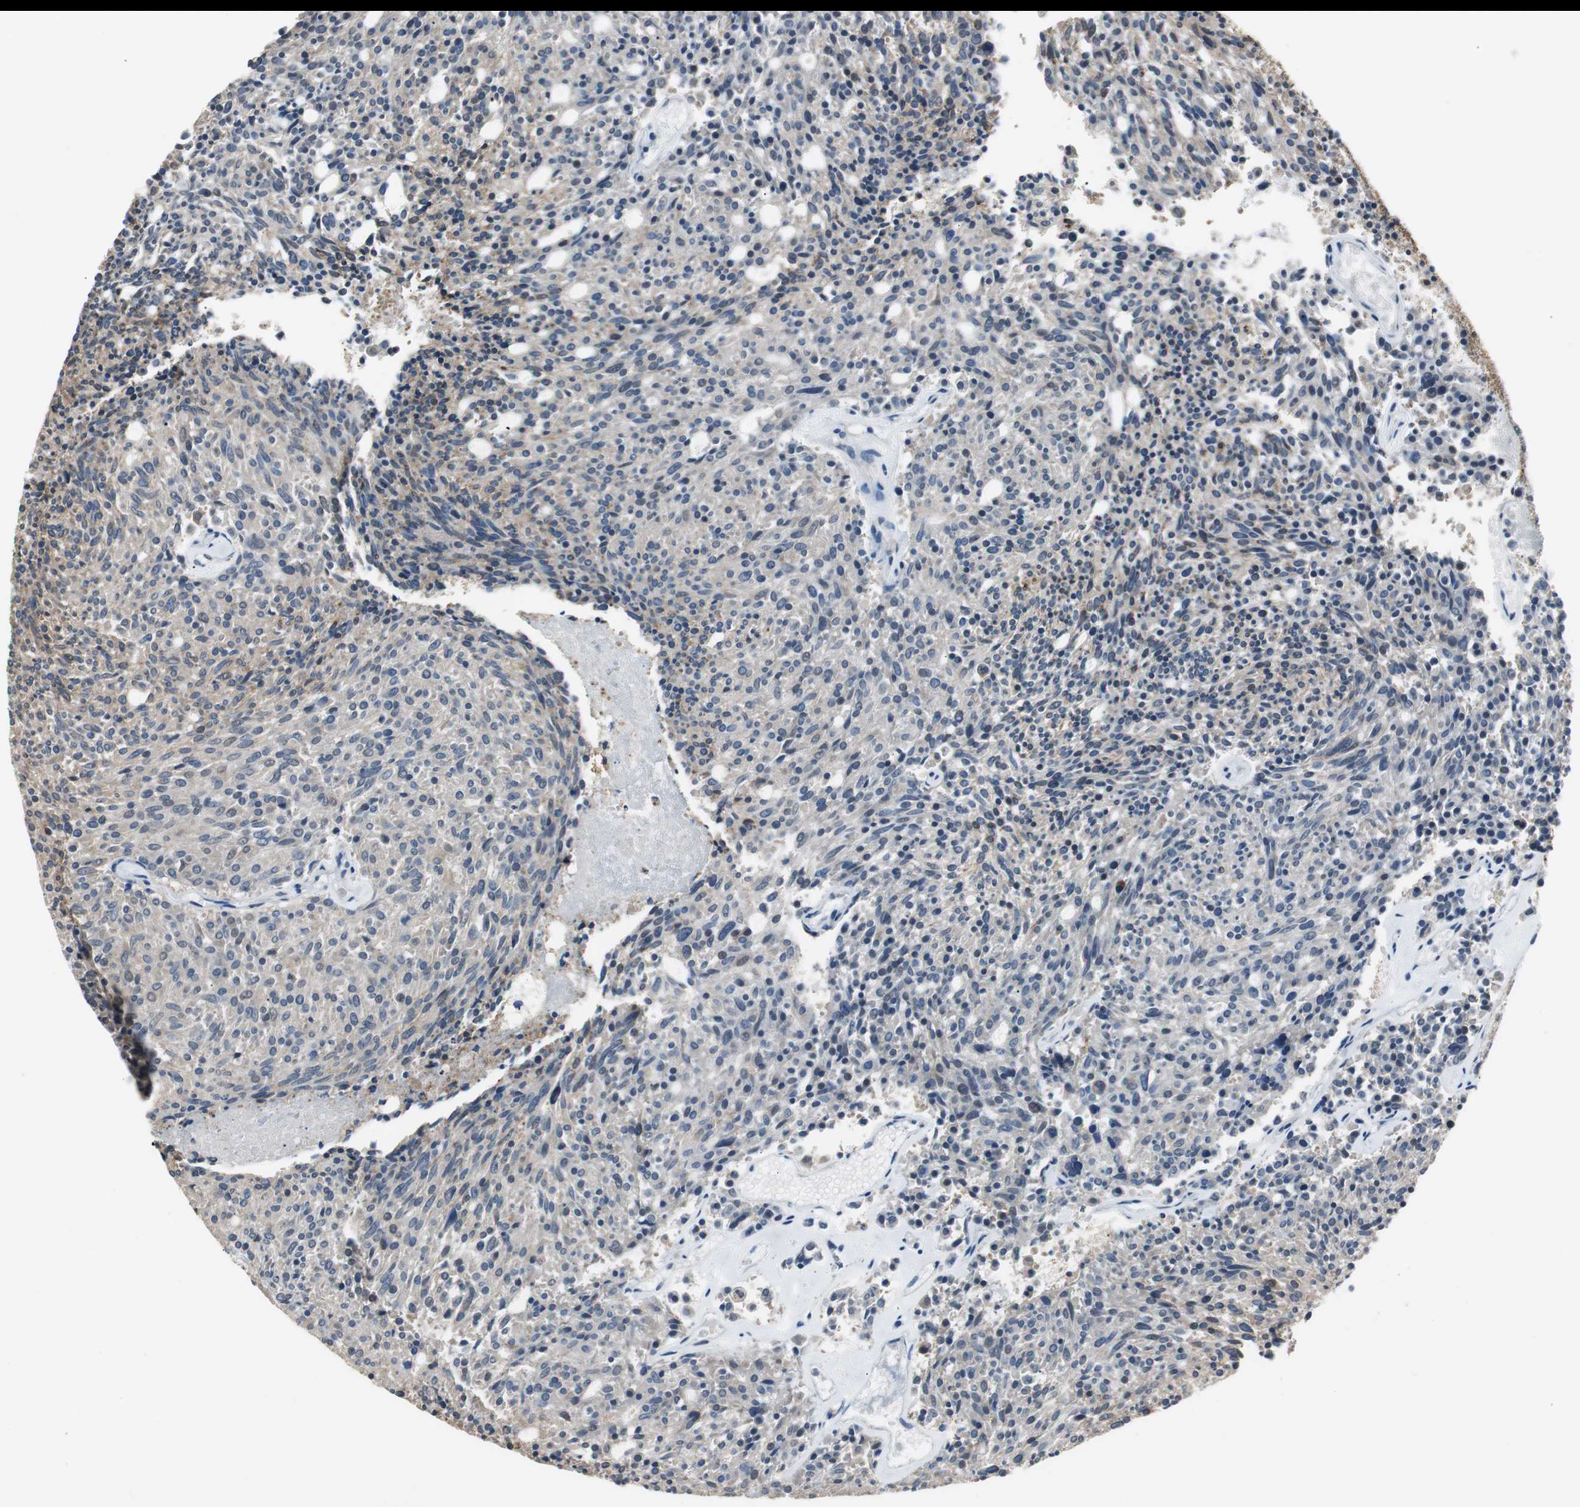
{"staining": {"intensity": "moderate", "quantity": "<25%", "location": "cytoplasmic/membranous"}, "tissue": "carcinoid", "cell_type": "Tumor cells", "image_type": "cancer", "snomed": [{"axis": "morphology", "description": "Carcinoid, malignant, NOS"}, {"axis": "topography", "description": "Pancreas"}], "caption": "A brown stain labels moderate cytoplasmic/membranous staining of a protein in carcinoid (malignant) tumor cells.", "gene": "PTPRN2", "patient": {"sex": "female", "age": 54}}